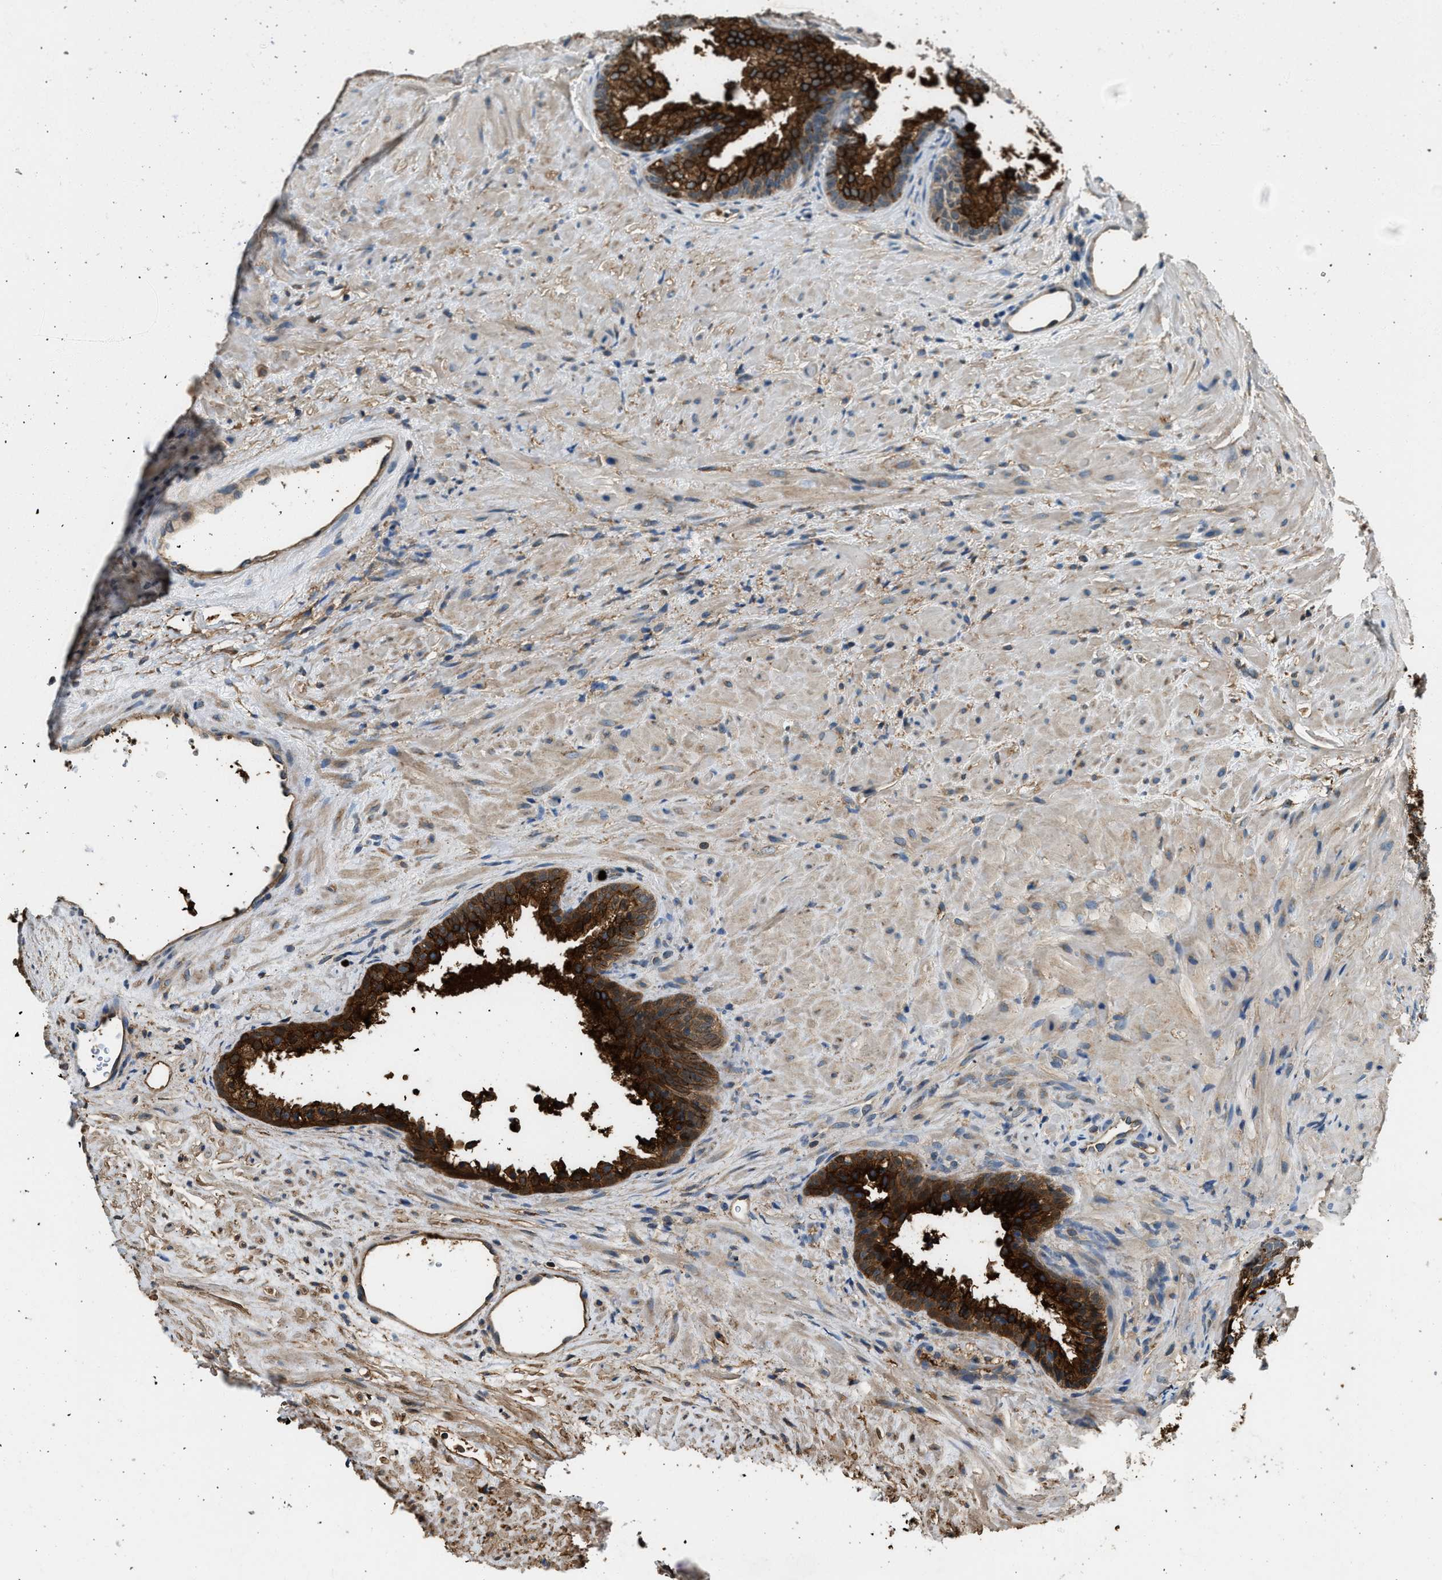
{"staining": {"intensity": "strong", "quantity": ">75%", "location": "cytoplasmic/membranous,nuclear"}, "tissue": "prostate", "cell_type": "Glandular cells", "image_type": "normal", "snomed": [{"axis": "morphology", "description": "Normal tissue, NOS"}, {"axis": "topography", "description": "Prostate"}], "caption": "Immunohistochemical staining of unremarkable prostate exhibits high levels of strong cytoplasmic/membranous,nuclear positivity in about >75% of glandular cells. (DAB IHC, brown staining for protein, blue staining for nuclei).", "gene": "ANXA3", "patient": {"sex": "male", "age": 76}}